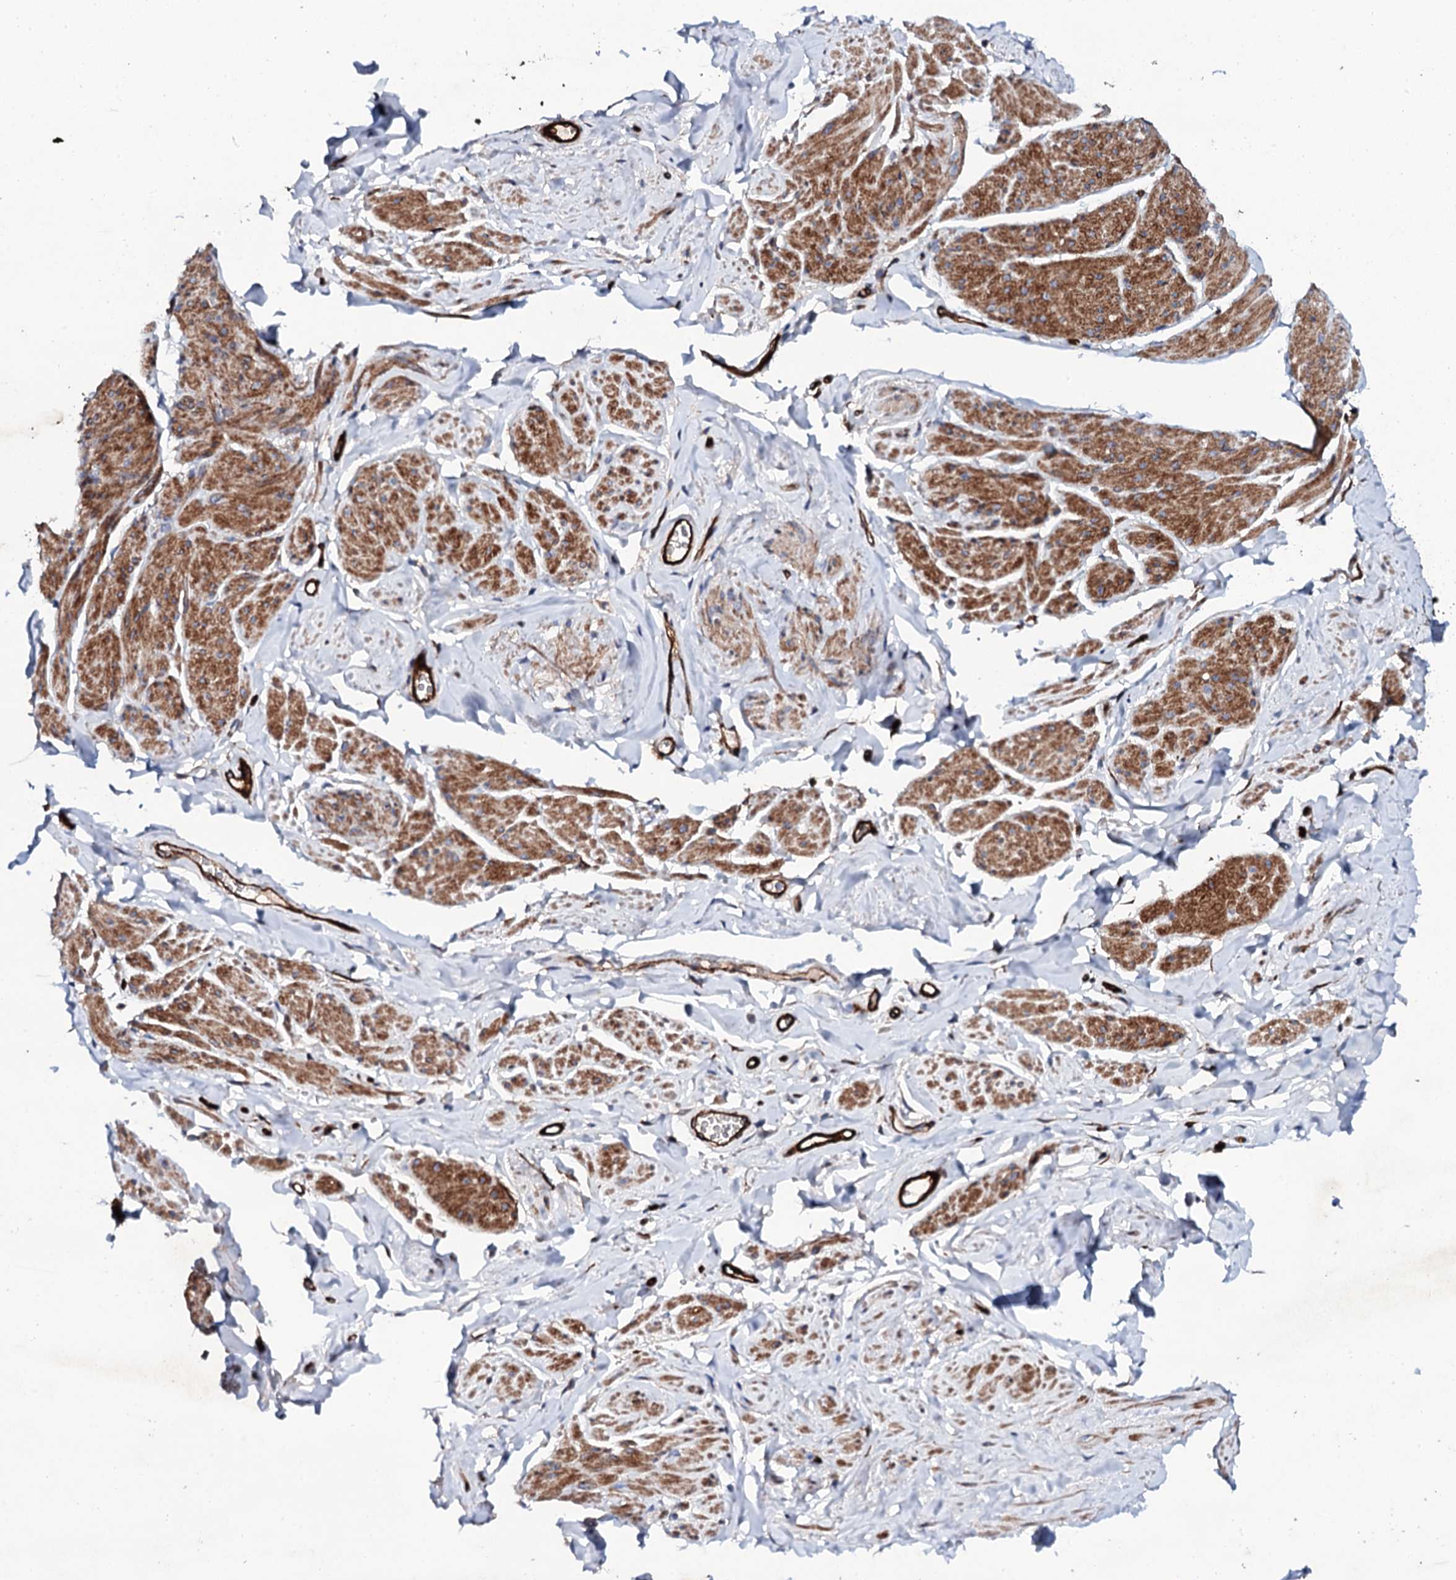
{"staining": {"intensity": "moderate", "quantity": ">75%", "location": "cytoplasmic/membranous"}, "tissue": "smooth muscle", "cell_type": "Smooth muscle cells", "image_type": "normal", "snomed": [{"axis": "morphology", "description": "Normal tissue, NOS"}, {"axis": "topography", "description": "Smooth muscle"}, {"axis": "topography", "description": "Peripheral nerve tissue"}], "caption": "Immunohistochemistry (IHC) (DAB (3,3'-diaminobenzidine)) staining of unremarkable smooth muscle displays moderate cytoplasmic/membranous protein expression in approximately >75% of smooth muscle cells. (Stains: DAB in brown, nuclei in blue, Microscopy: brightfield microscopy at high magnification).", "gene": "DBX1", "patient": {"sex": "male", "age": 69}}